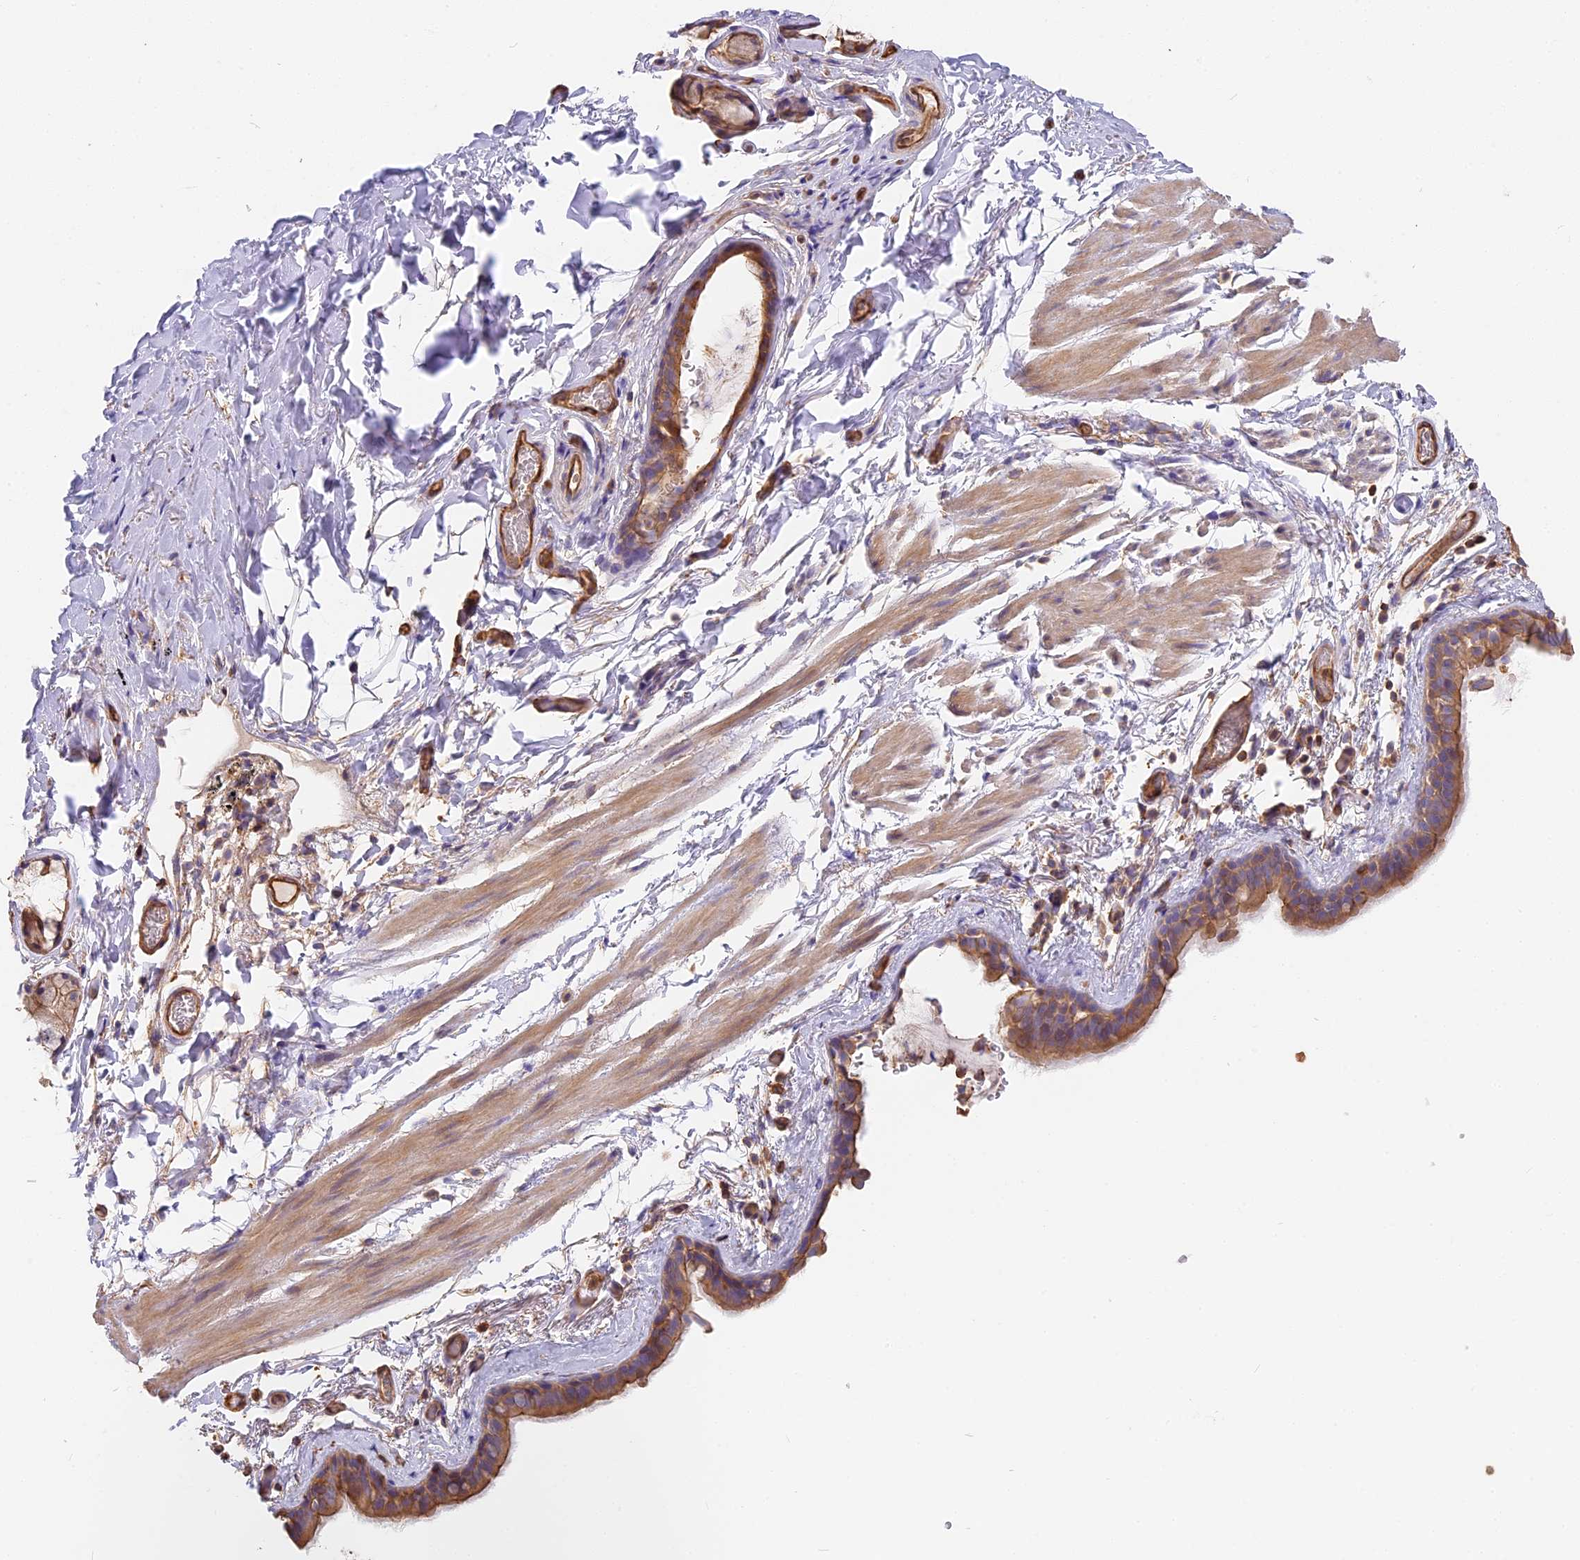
{"staining": {"intensity": "moderate", "quantity": ">75%", "location": "cytoplasmic/membranous"}, "tissue": "bronchus", "cell_type": "Respiratory epithelial cells", "image_type": "normal", "snomed": [{"axis": "morphology", "description": "Normal tissue, NOS"}, {"axis": "topography", "description": "Cartilage tissue"}], "caption": "Immunohistochemical staining of normal human bronchus exhibits medium levels of moderate cytoplasmic/membranous staining in about >75% of respiratory epithelial cells.", "gene": "VPS18", "patient": {"sex": "male", "age": 63}}